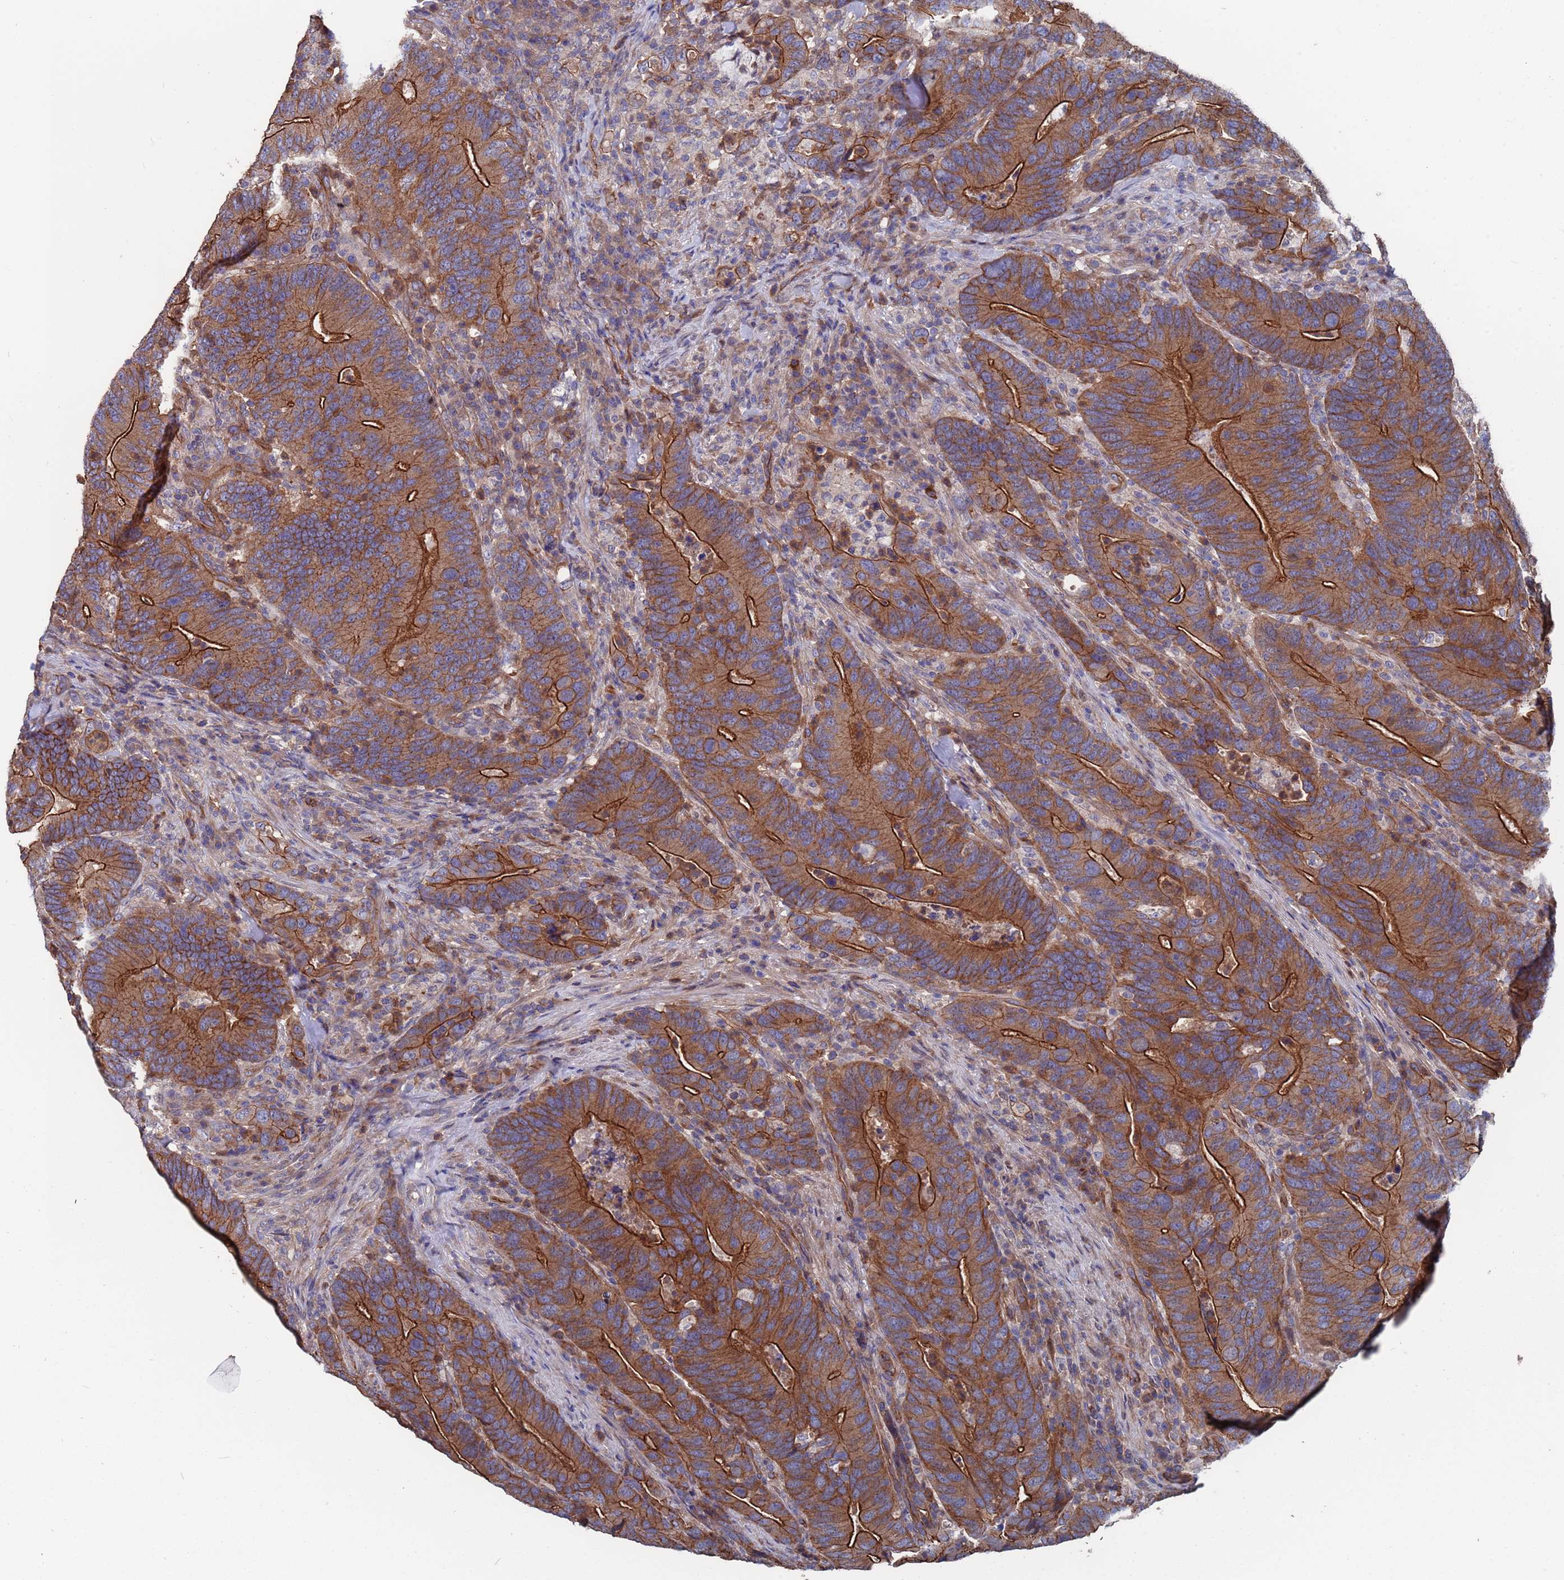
{"staining": {"intensity": "strong", "quantity": "25%-75%", "location": "cytoplasmic/membranous"}, "tissue": "colorectal cancer", "cell_type": "Tumor cells", "image_type": "cancer", "snomed": [{"axis": "morphology", "description": "Adenocarcinoma, NOS"}, {"axis": "topography", "description": "Colon"}], "caption": "High-power microscopy captured an IHC photomicrograph of adenocarcinoma (colorectal), revealing strong cytoplasmic/membranous positivity in about 25%-75% of tumor cells.", "gene": "NDUFAF6", "patient": {"sex": "female", "age": 66}}